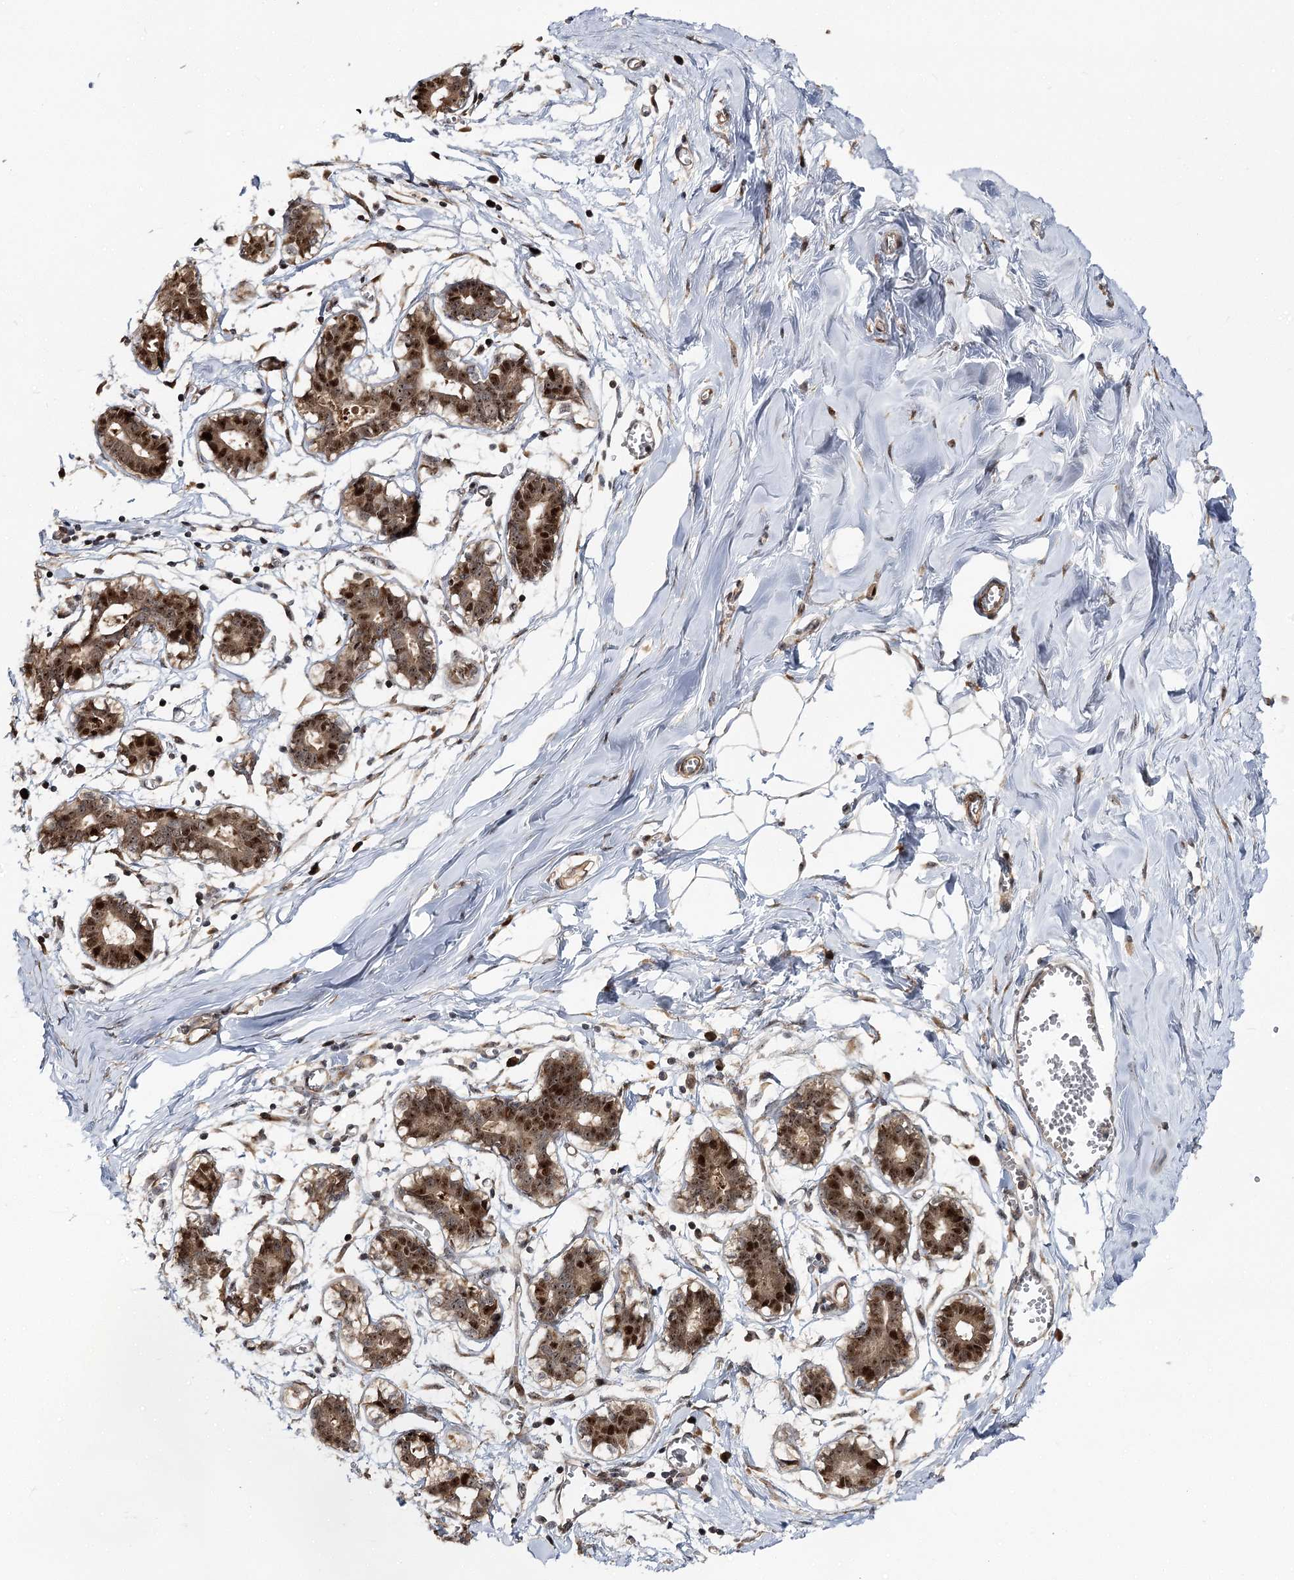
{"staining": {"intensity": "moderate", "quantity": ">75%", "location": "nuclear"}, "tissue": "breast", "cell_type": "Adipocytes", "image_type": "normal", "snomed": [{"axis": "morphology", "description": "Normal tissue, NOS"}, {"axis": "topography", "description": "Breast"}], "caption": "Moderate nuclear protein positivity is appreciated in approximately >75% of adipocytes in breast.", "gene": "PIK3C2A", "patient": {"sex": "female", "age": 27}}